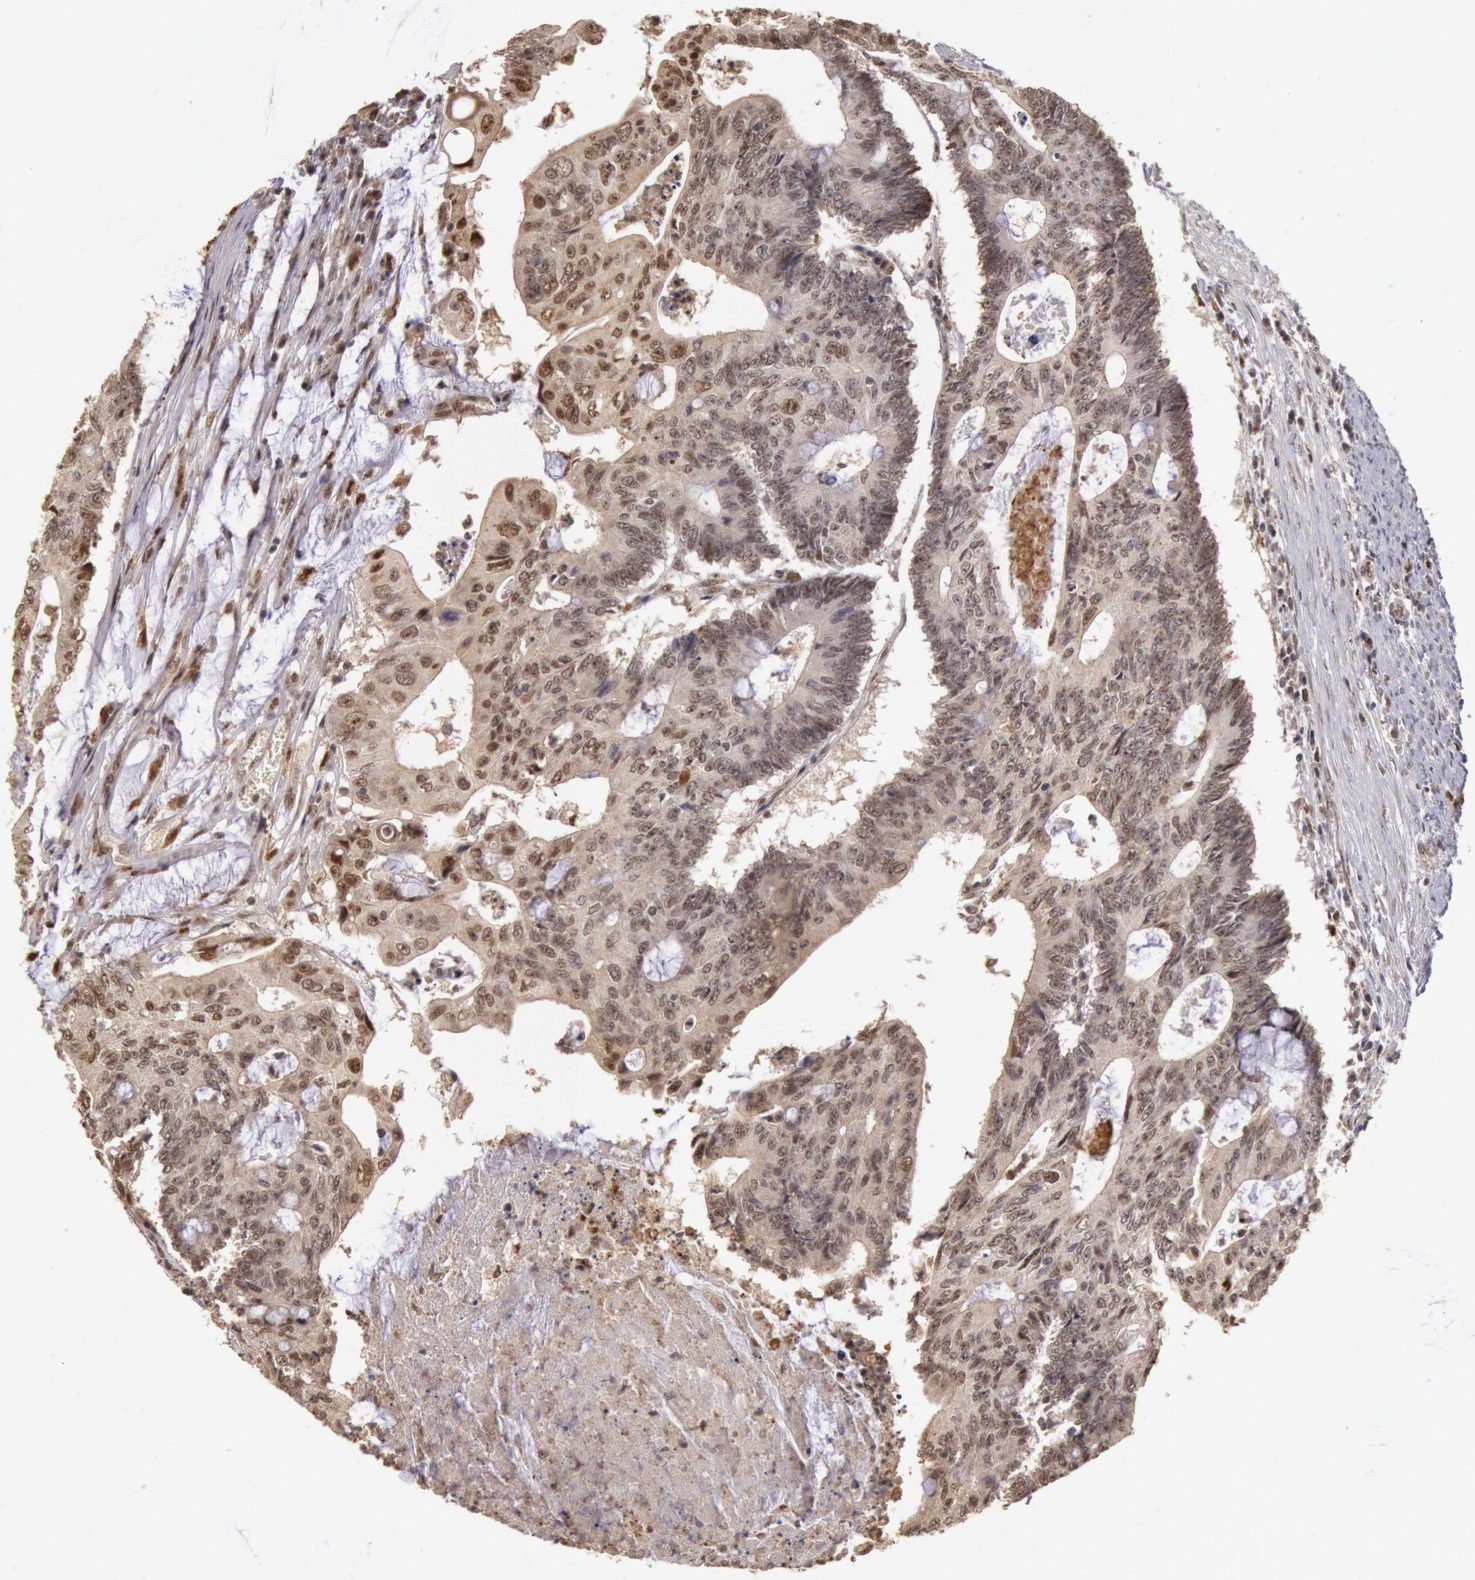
{"staining": {"intensity": "weak", "quantity": ">75%", "location": "nuclear"}, "tissue": "colorectal cancer", "cell_type": "Tumor cells", "image_type": "cancer", "snomed": [{"axis": "morphology", "description": "Adenocarcinoma, NOS"}, {"axis": "topography", "description": "Colon"}], "caption": "Adenocarcinoma (colorectal) tissue shows weak nuclear expression in approximately >75% of tumor cells", "gene": "LIG4", "patient": {"sex": "male", "age": 65}}